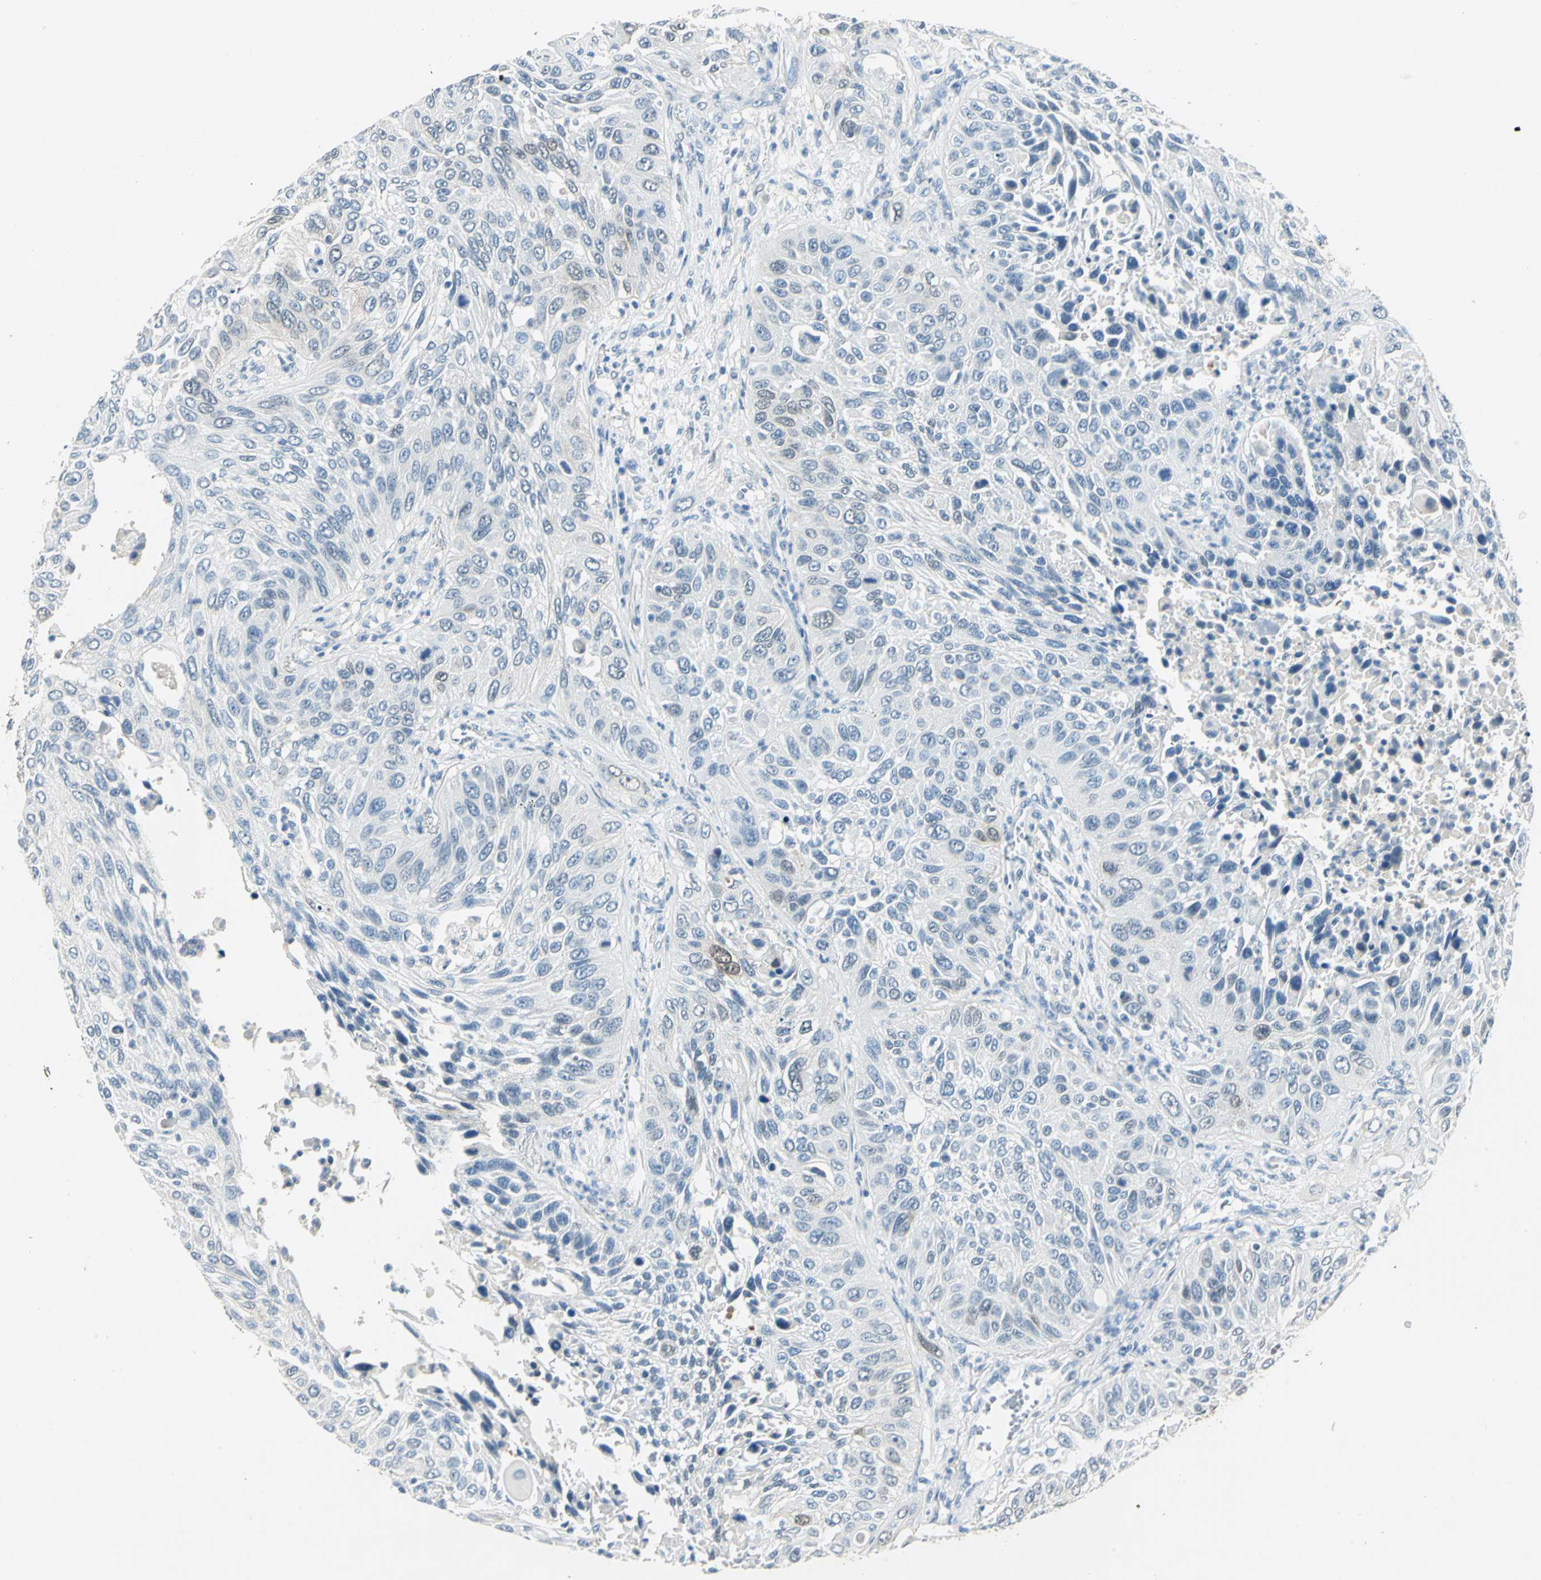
{"staining": {"intensity": "negative", "quantity": "none", "location": "none"}, "tissue": "lung cancer", "cell_type": "Tumor cells", "image_type": "cancer", "snomed": [{"axis": "morphology", "description": "Squamous cell carcinoma, NOS"}, {"axis": "topography", "description": "Lung"}], "caption": "Lung cancer (squamous cell carcinoma) stained for a protein using immunohistochemistry reveals no staining tumor cells.", "gene": "UCHL1", "patient": {"sex": "female", "age": 76}}